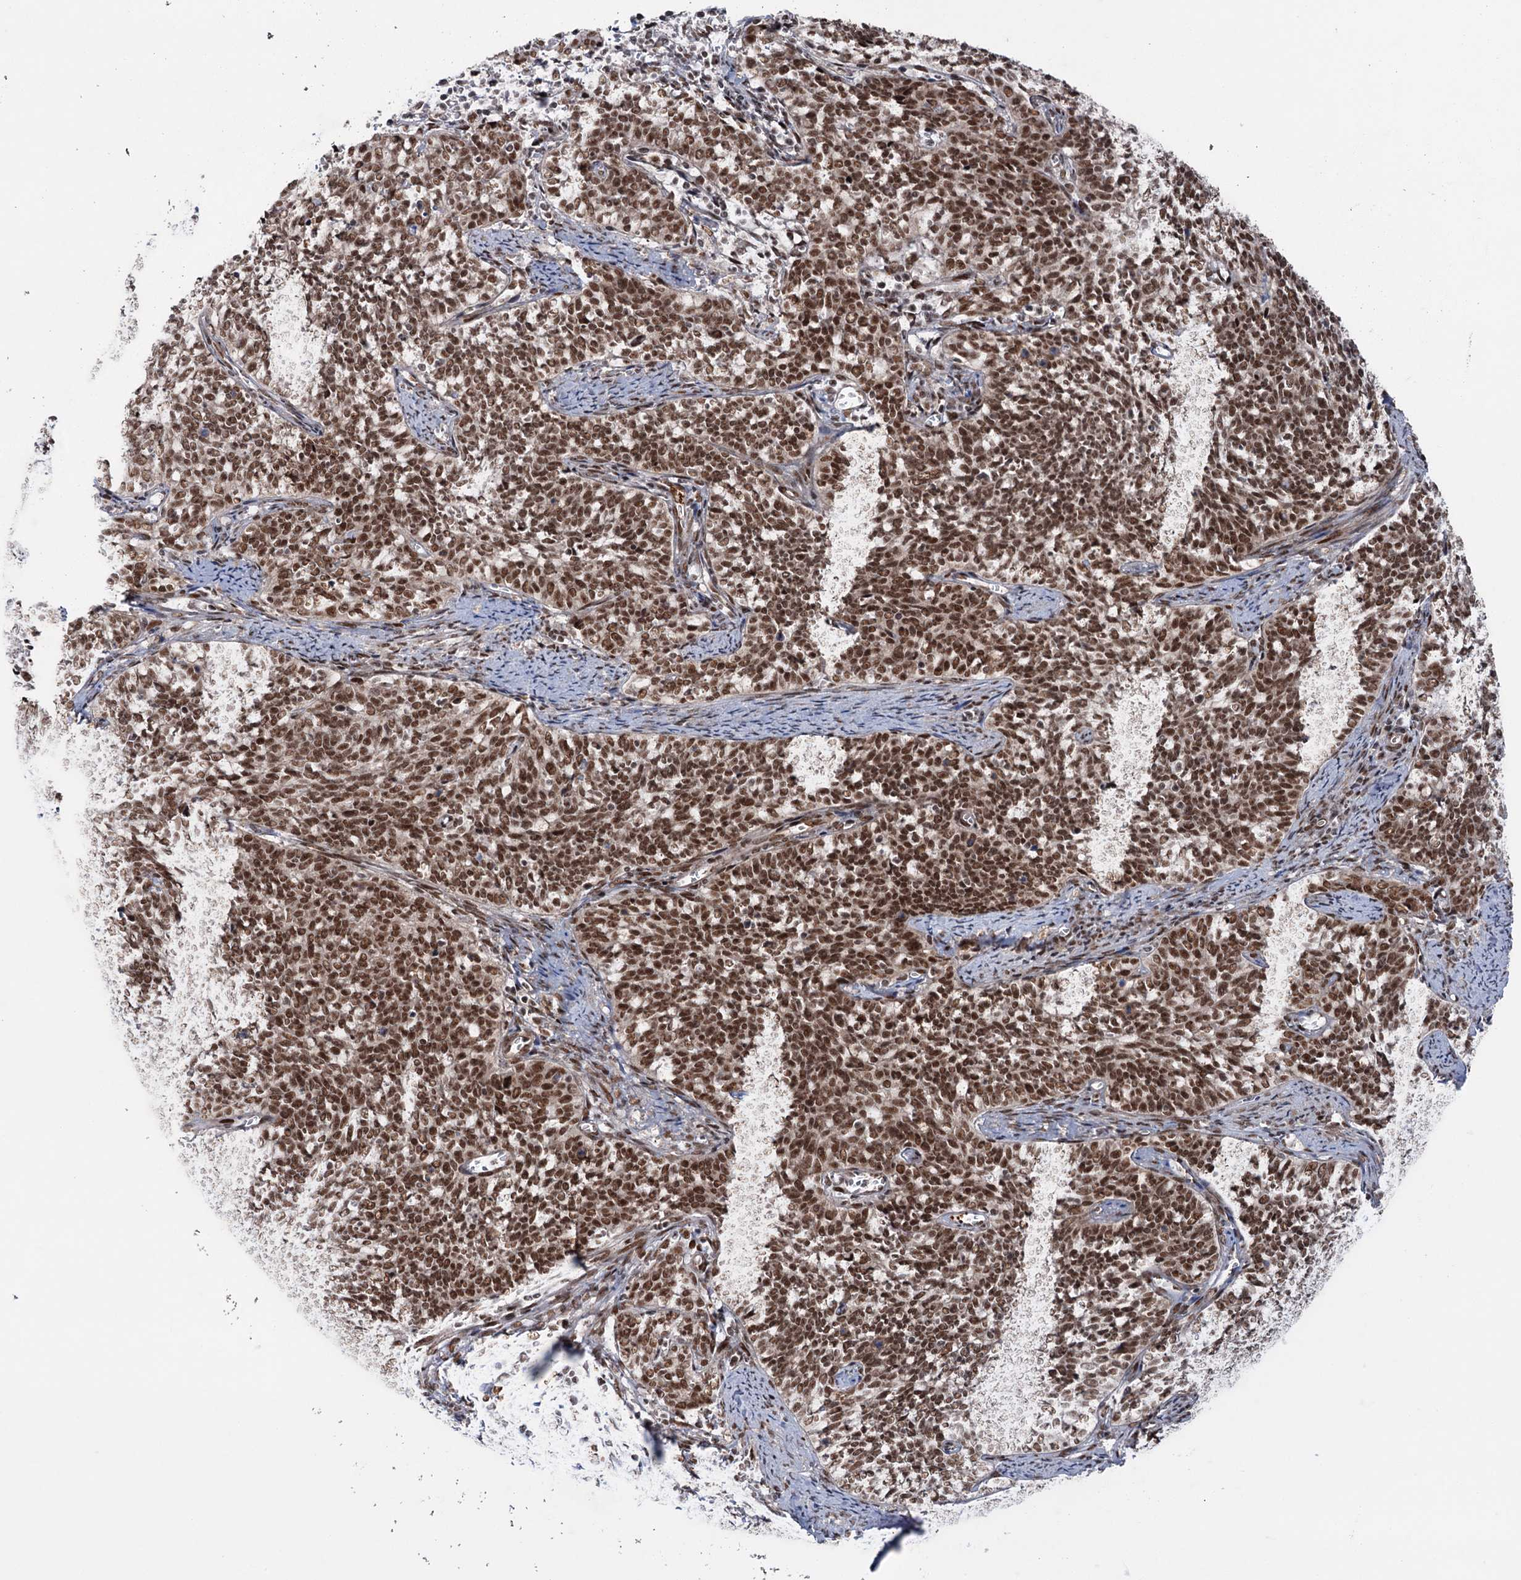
{"staining": {"intensity": "strong", "quantity": ">75%", "location": "nuclear"}, "tissue": "cervical cancer", "cell_type": "Tumor cells", "image_type": "cancer", "snomed": [{"axis": "morphology", "description": "Squamous cell carcinoma, NOS"}, {"axis": "topography", "description": "Cervix"}], "caption": "Immunohistochemical staining of squamous cell carcinoma (cervical) exhibits high levels of strong nuclear staining in approximately >75% of tumor cells.", "gene": "MAML1", "patient": {"sex": "female", "age": 39}}